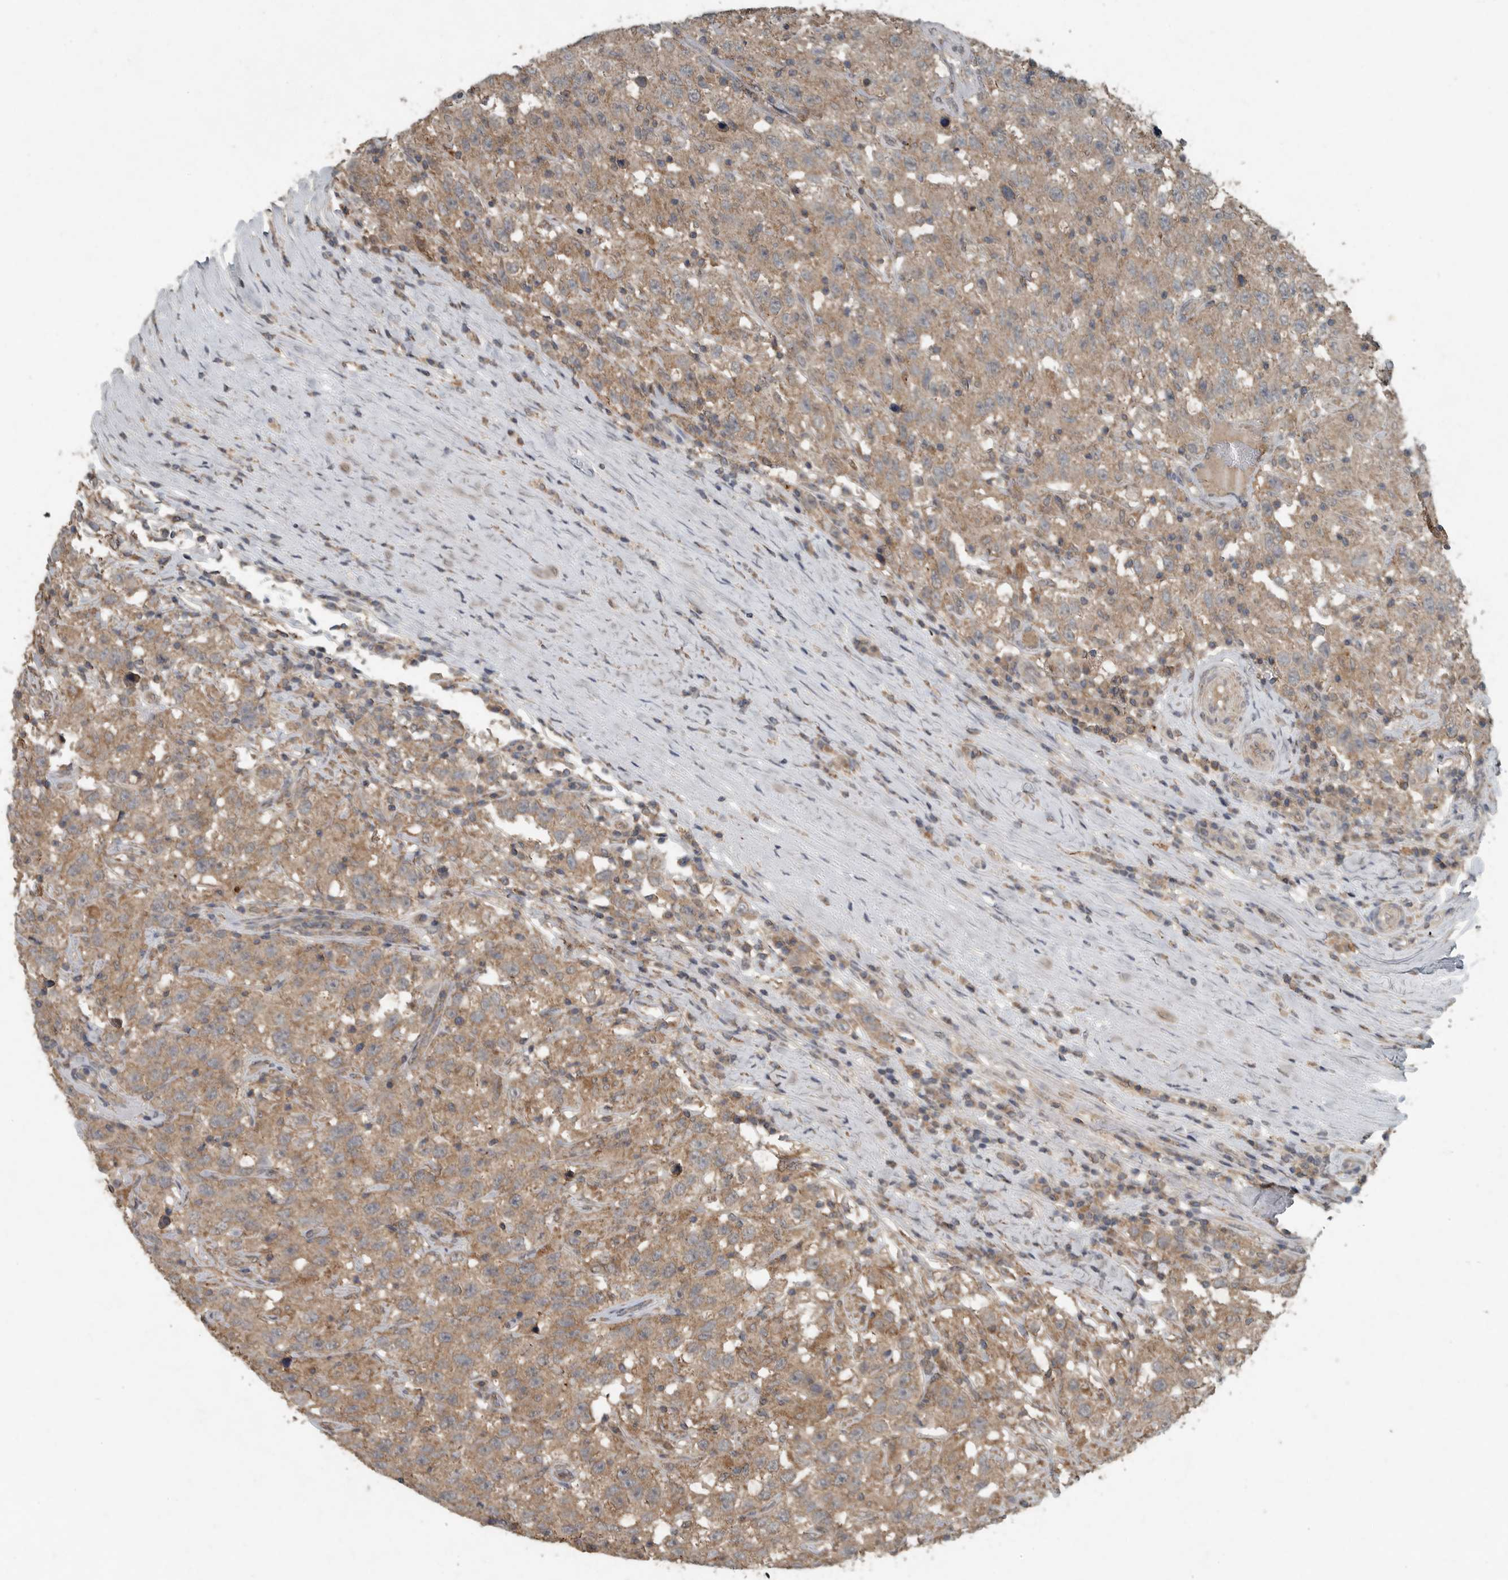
{"staining": {"intensity": "moderate", "quantity": ">75%", "location": "cytoplasmic/membranous"}, "tissue": "testis cancer", "cell_type": "Tumor cells", "image_type": "cancer", "snomed": [{"axis": "morphology", "description": "Seminoma, NOS"}, {"axis": "topography", "description": "Testis"}], "caption": "Immunohistochemical staining of human testis seminoma displays moderate cytoplasmic/membranous protein positivity in approximately >75% of tumor cells. Using DAB (3,3'-diaminobenzidine) (brown) and hematoxylin (blue) stains, captured at high magnification using brightfield microscopy.", "gene": "IL6ST", "patient": {"sex": "male", "age": 41}}